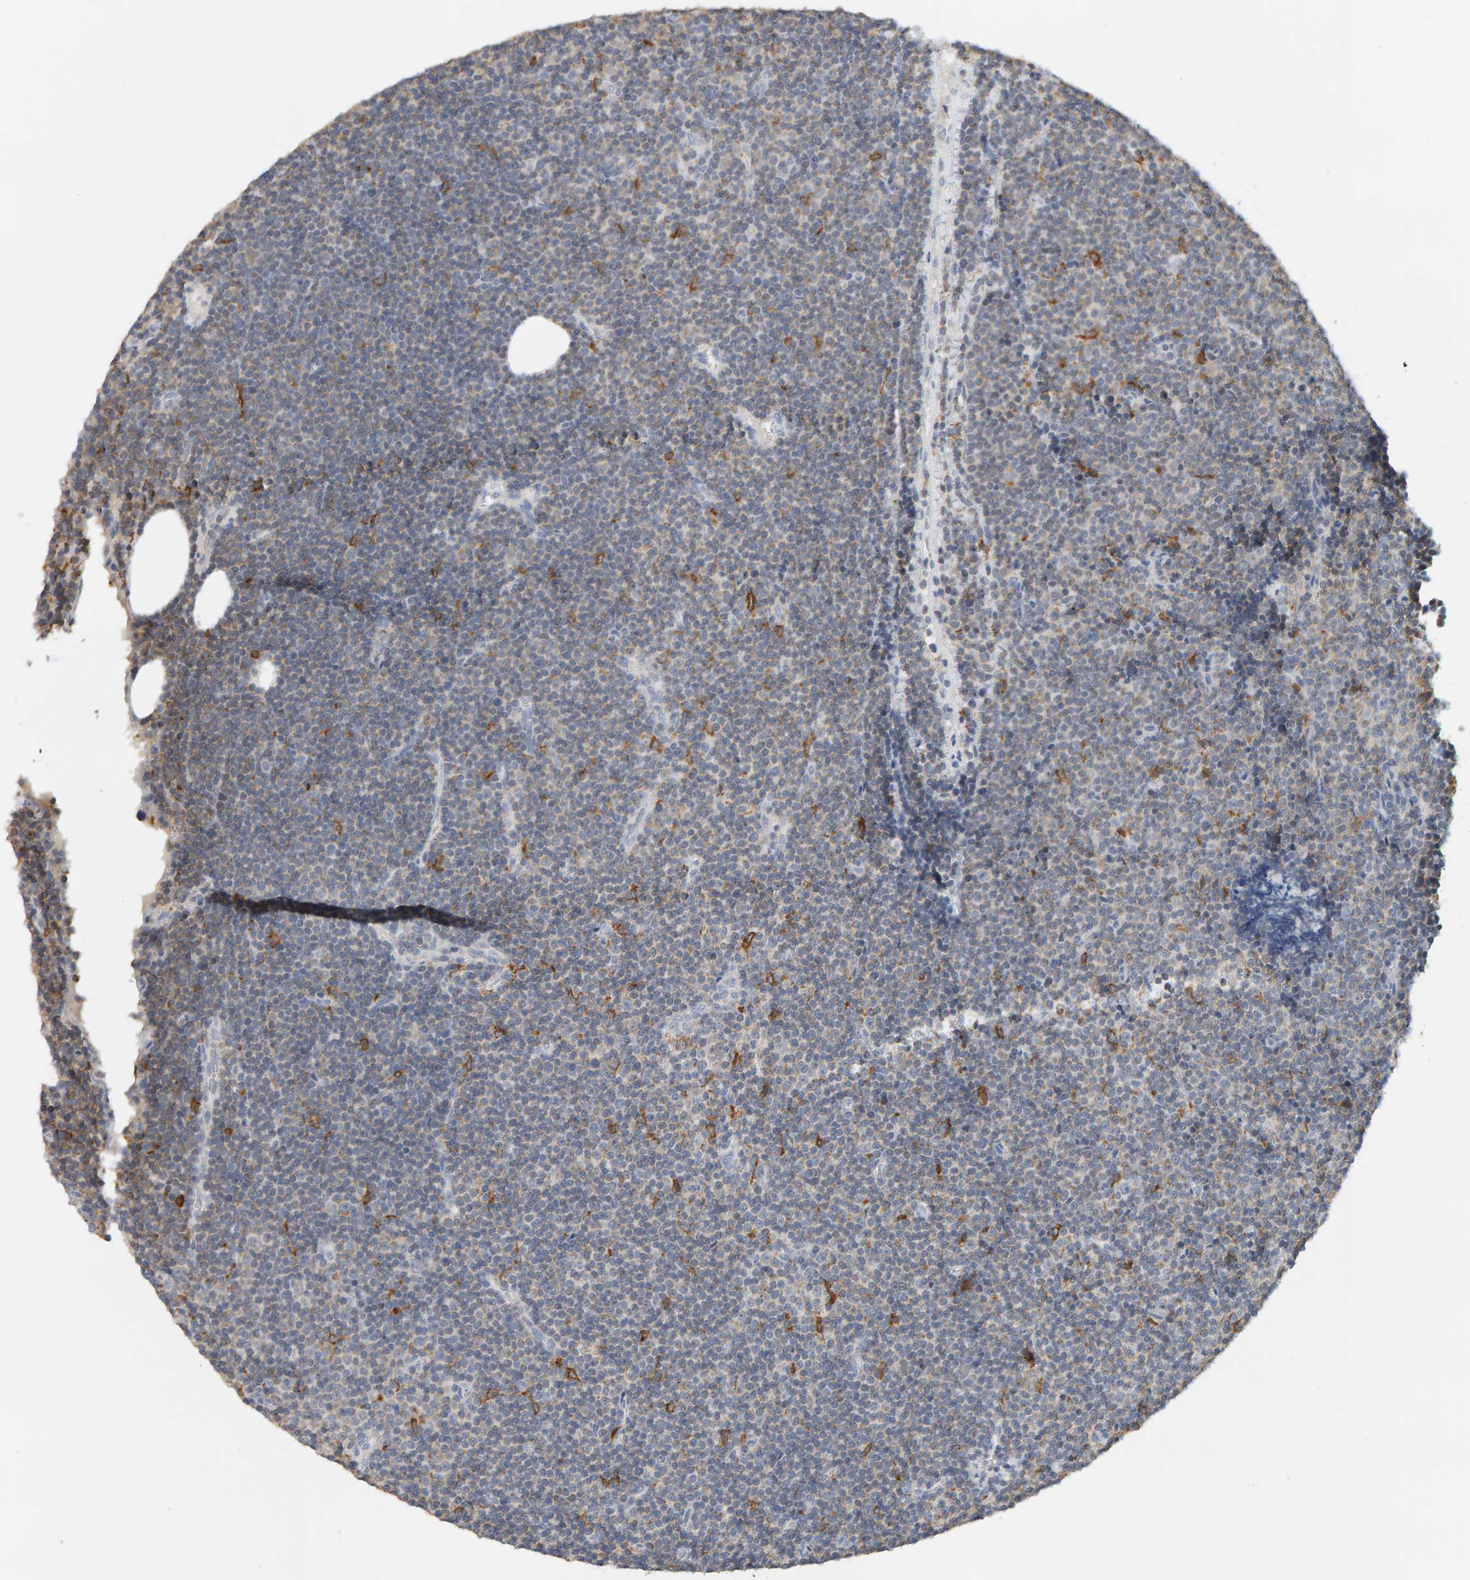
{"staining": {"intensity": "weak", "quantity": "<25%", "location": "cytoplasmic/membranous"}, "tissue": "lymphoma", "cell_type": "Tumor cells", "image_type": "cancer", "snomed": [{"axis": "morphology", "description": "Malignant lymphoma, non-Hodgkin's type, Low grade"}, {"axis": "topography", "description": "Lymph node"}], "caption": "Photomicrograph shows no protein staining in tumor cells of lymphoma tissue. (DAB immunohistochemistry (IHC) visualized using brightfield microscopy, high magnification).", "gene": "SGPL1", "patient": {"sex": "female", "age": 67}}